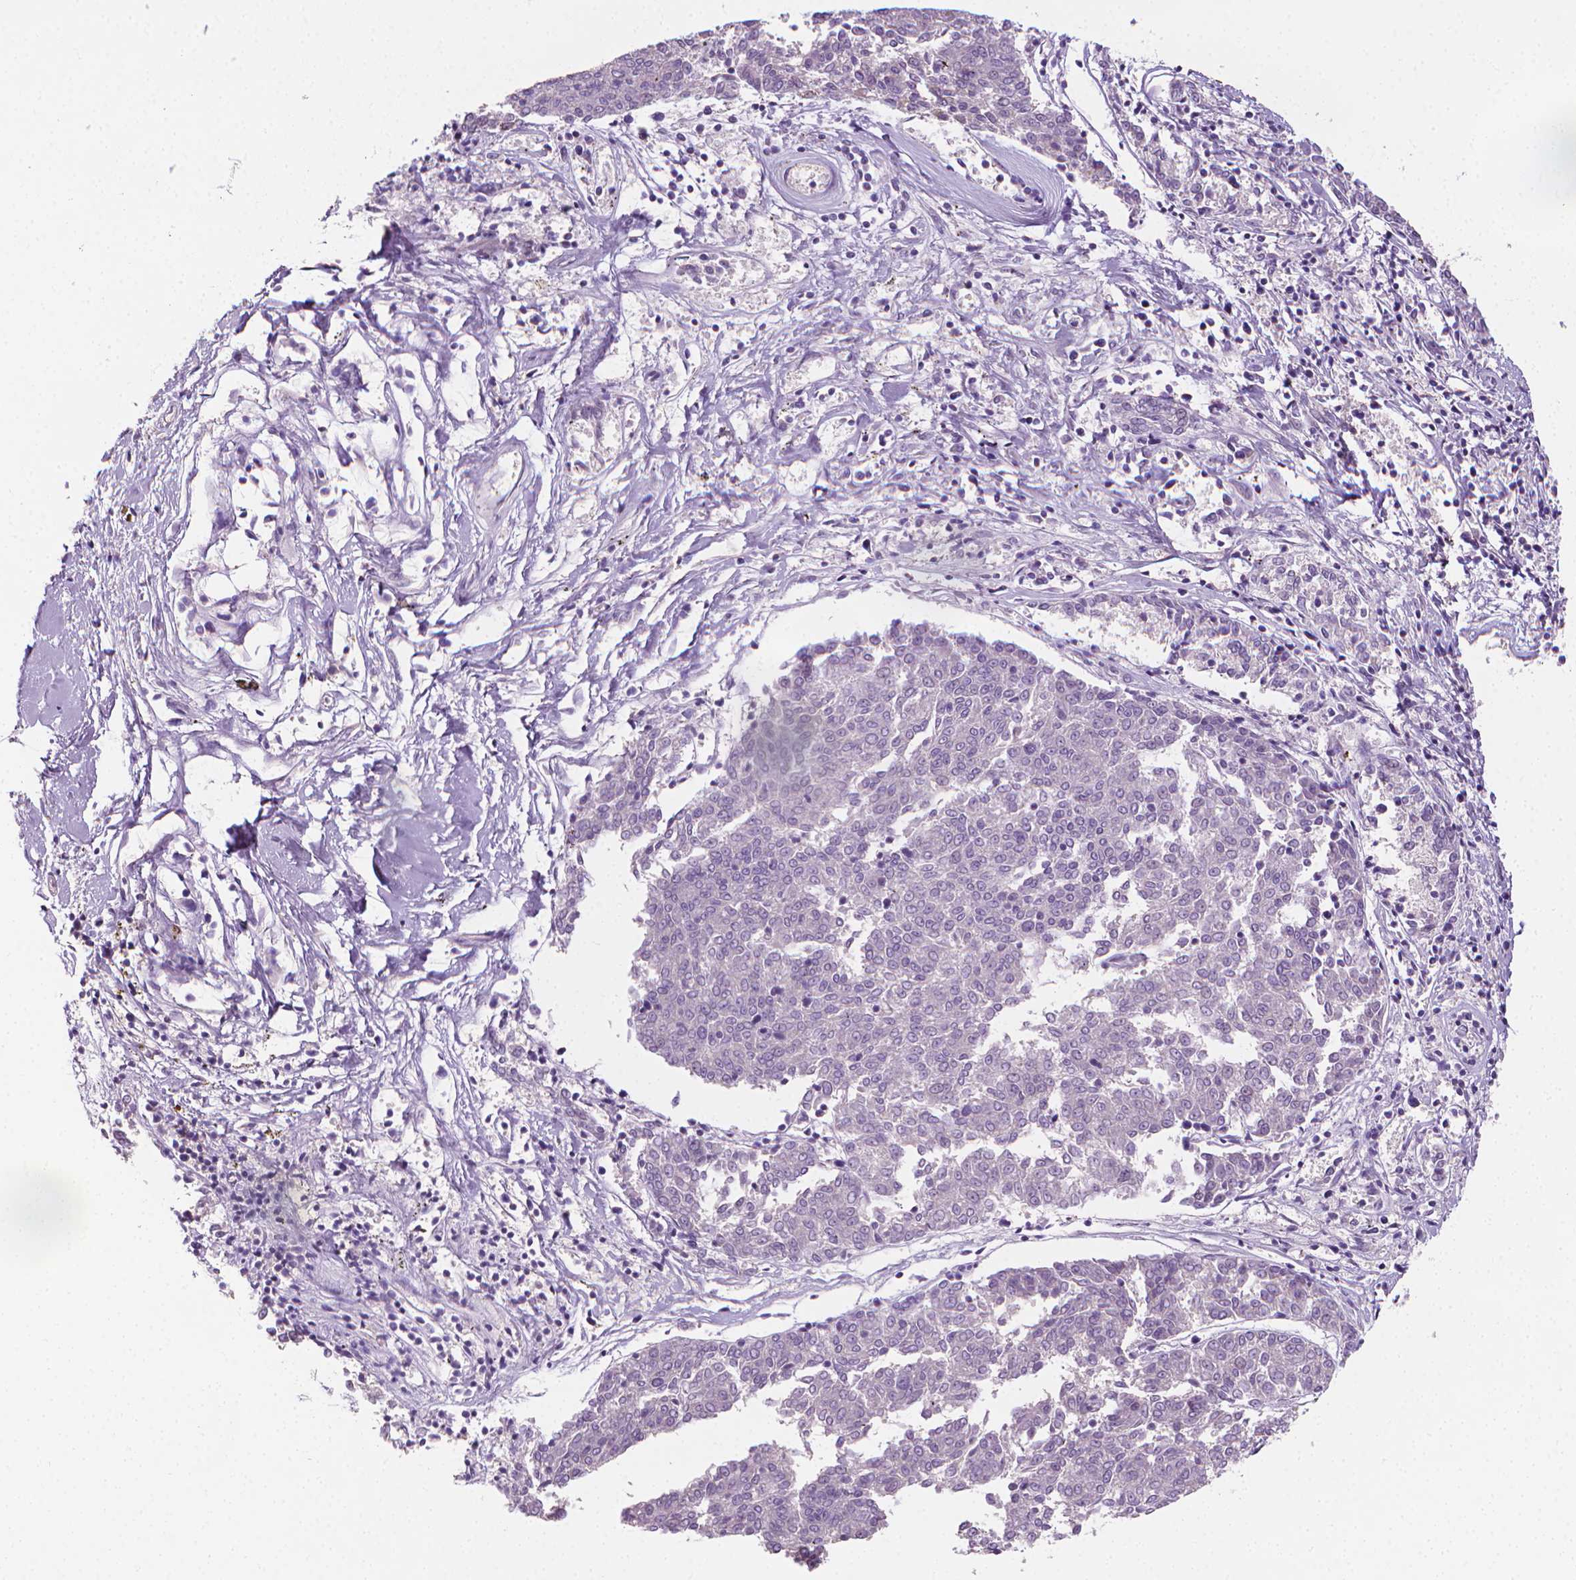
{"staining": {"intensity": "negative", "quantity": "none", "location": "none"}, "tissue": "melanoma", "cell_type": "Tumor cells", "image_type": "cancer", "snomed": [{"axis": "morphology", "description": "Malignant melanoma, NOS"}, {"axis": "topography", "description": "Skin"}], "caption": "Tumor cells are negative for brown protein staining in melanoma.", "gene": "NCAN", "patient": {"sex": "female", "age": 72}}